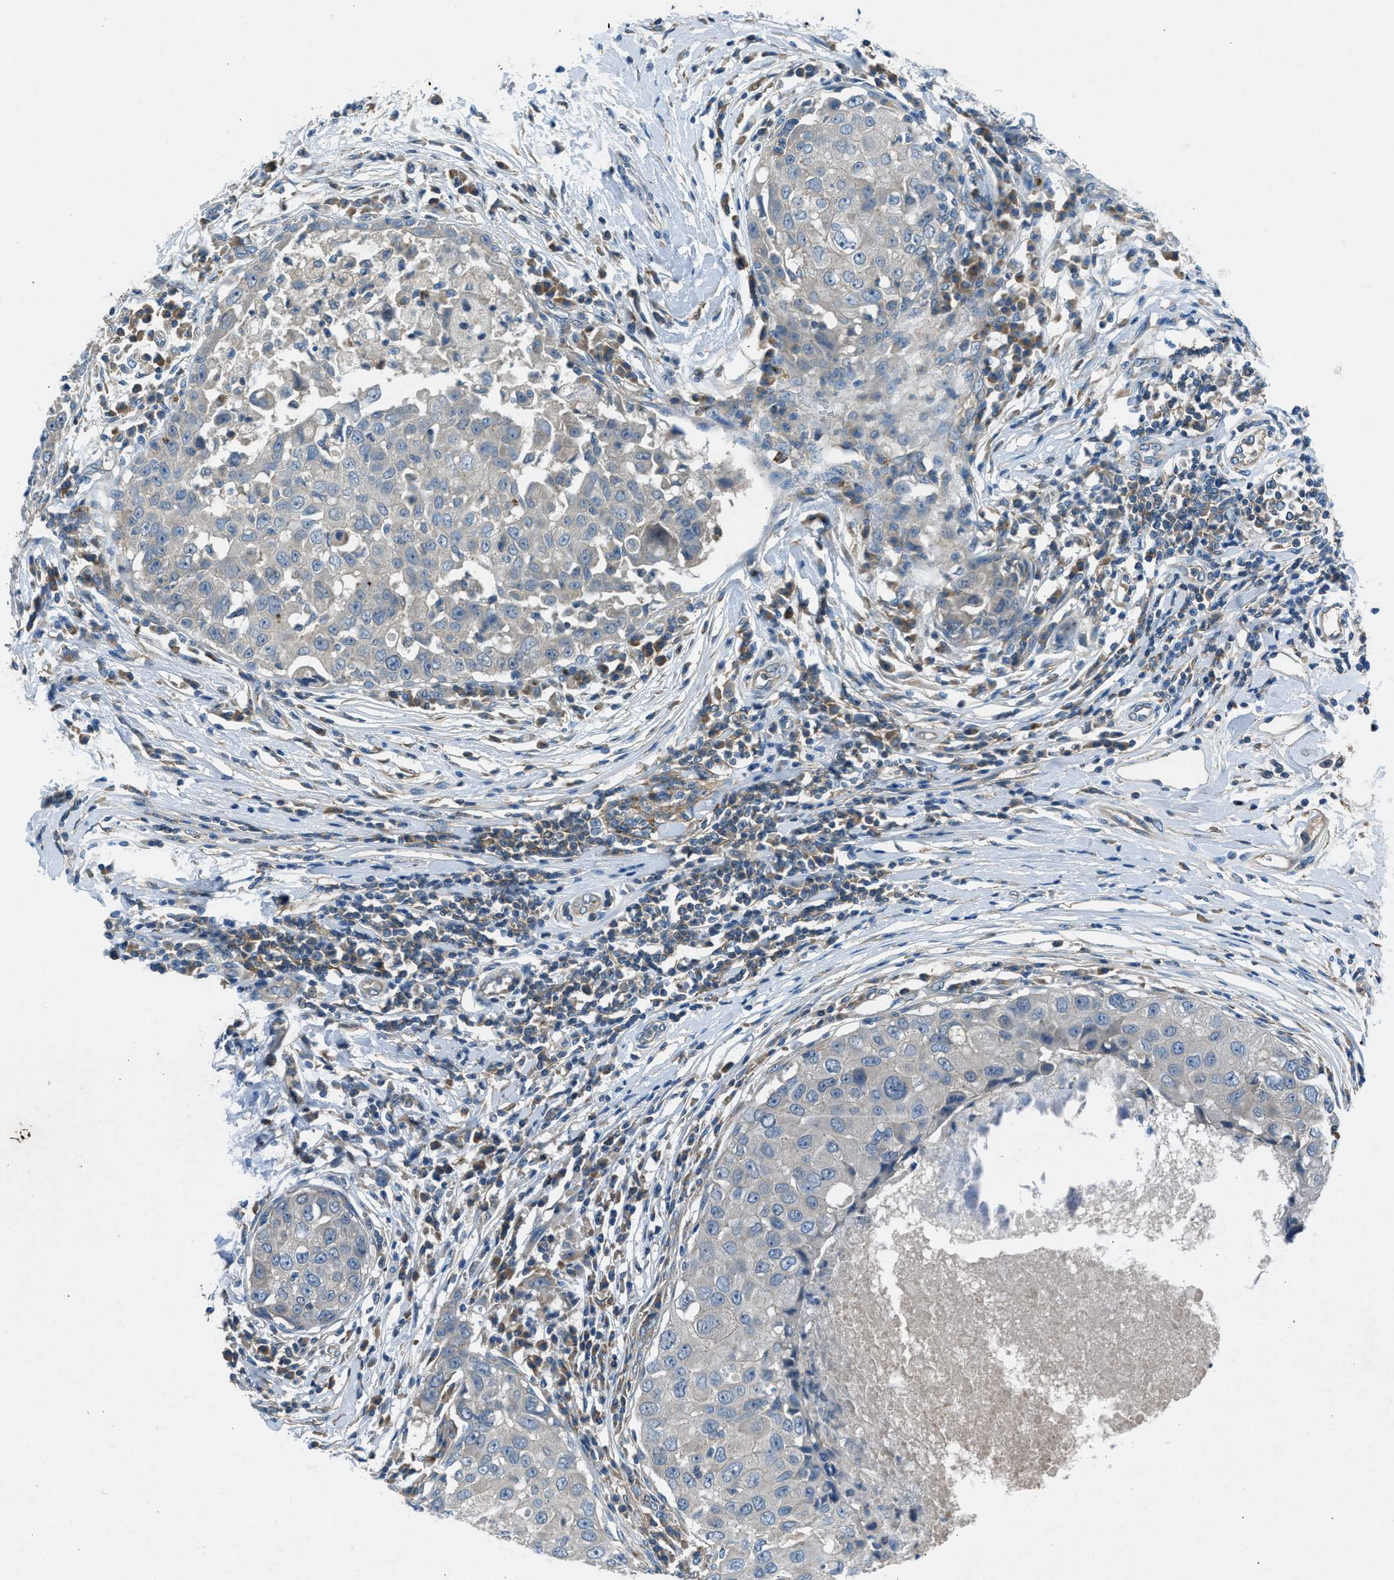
{"staining": {"intensity": "negative", "quantity": "none", "location": "none"}, "tissue": "breast cancer", "cell_type": "Tumor cells", "image_type": "cancer", "snomed": [{"axis": "morphology", "description": "Duct carcinoma"}, {"axis": "topography", "description": "Breast"}], "caption": "Tumor cells are negative for protein expression in human breast cancer (intraductal carcinoma).", "gene": "BMP1", "patient": {"sex": "female", "age": 27}}